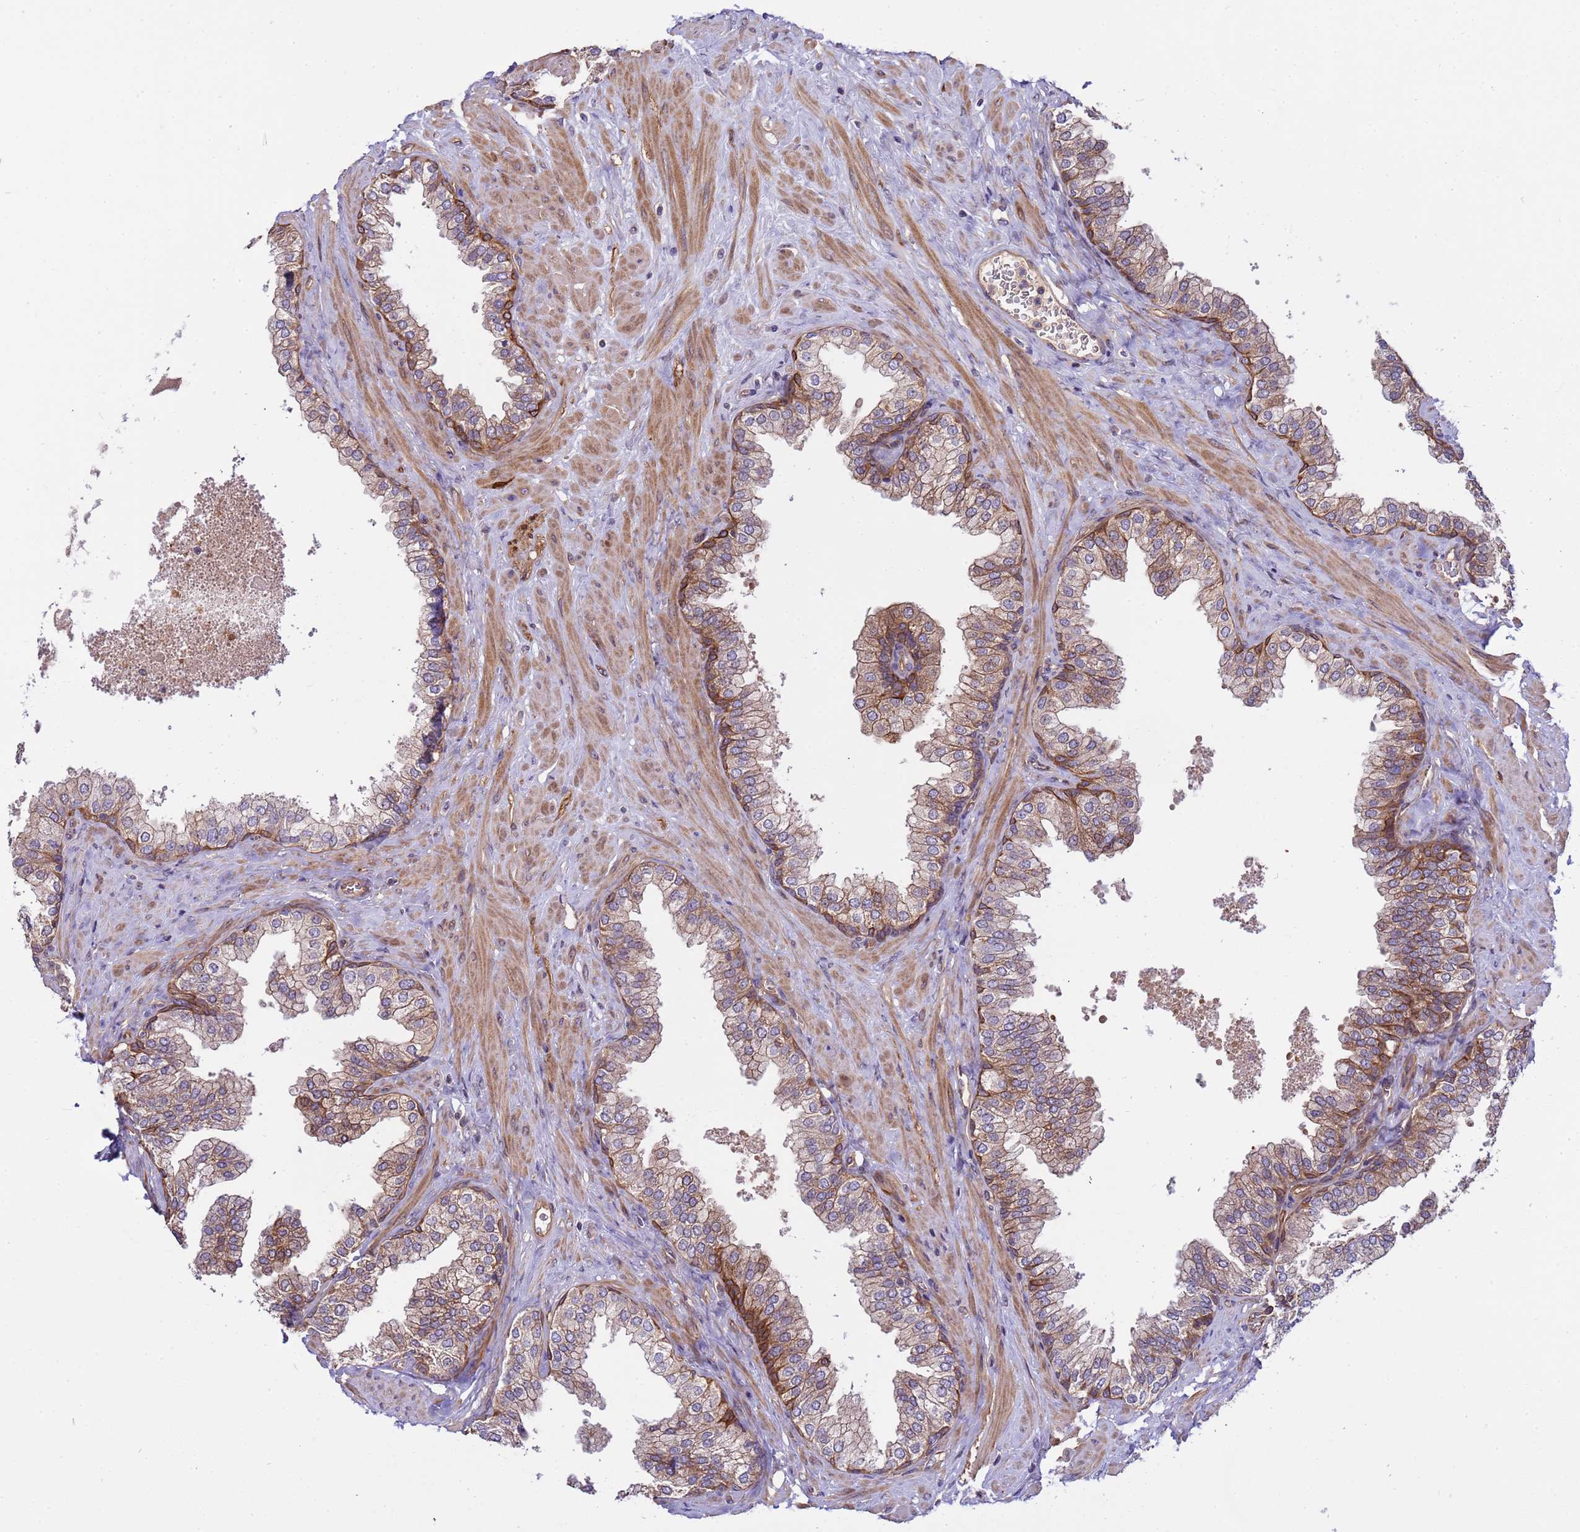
{"staining": {"intensity": "strong", "quantity": "<25%", "location": "cytoplasmic/membranous"}, "tissue": "prostate", "cell_type": "Glandular cells", "image_type": "normal", "snomed": [{"axis": "morphology", "description": "Normal tissue, NOS"}, {"axis": "morphology", "description": "Urothelial carcinoma, Low grade"}, {"axis": "topography", "description": "Urinary bladder"}, {"axis": "topography", "description": "Prostate"}], "caption": "IHC staining of unremarkable prostate, which demonstrates medium levels of strong cytoplasmic/membranous staining in about <25% of glandular cells indicating strong cytoplasmic/membranous protein expression. The staining was performed using DAB (brown) for protein detection and nuclei were counterstained in hematoxylin (blue).", "gene": "SMCO3", "patient": {"sex": "male", "age": 60}}